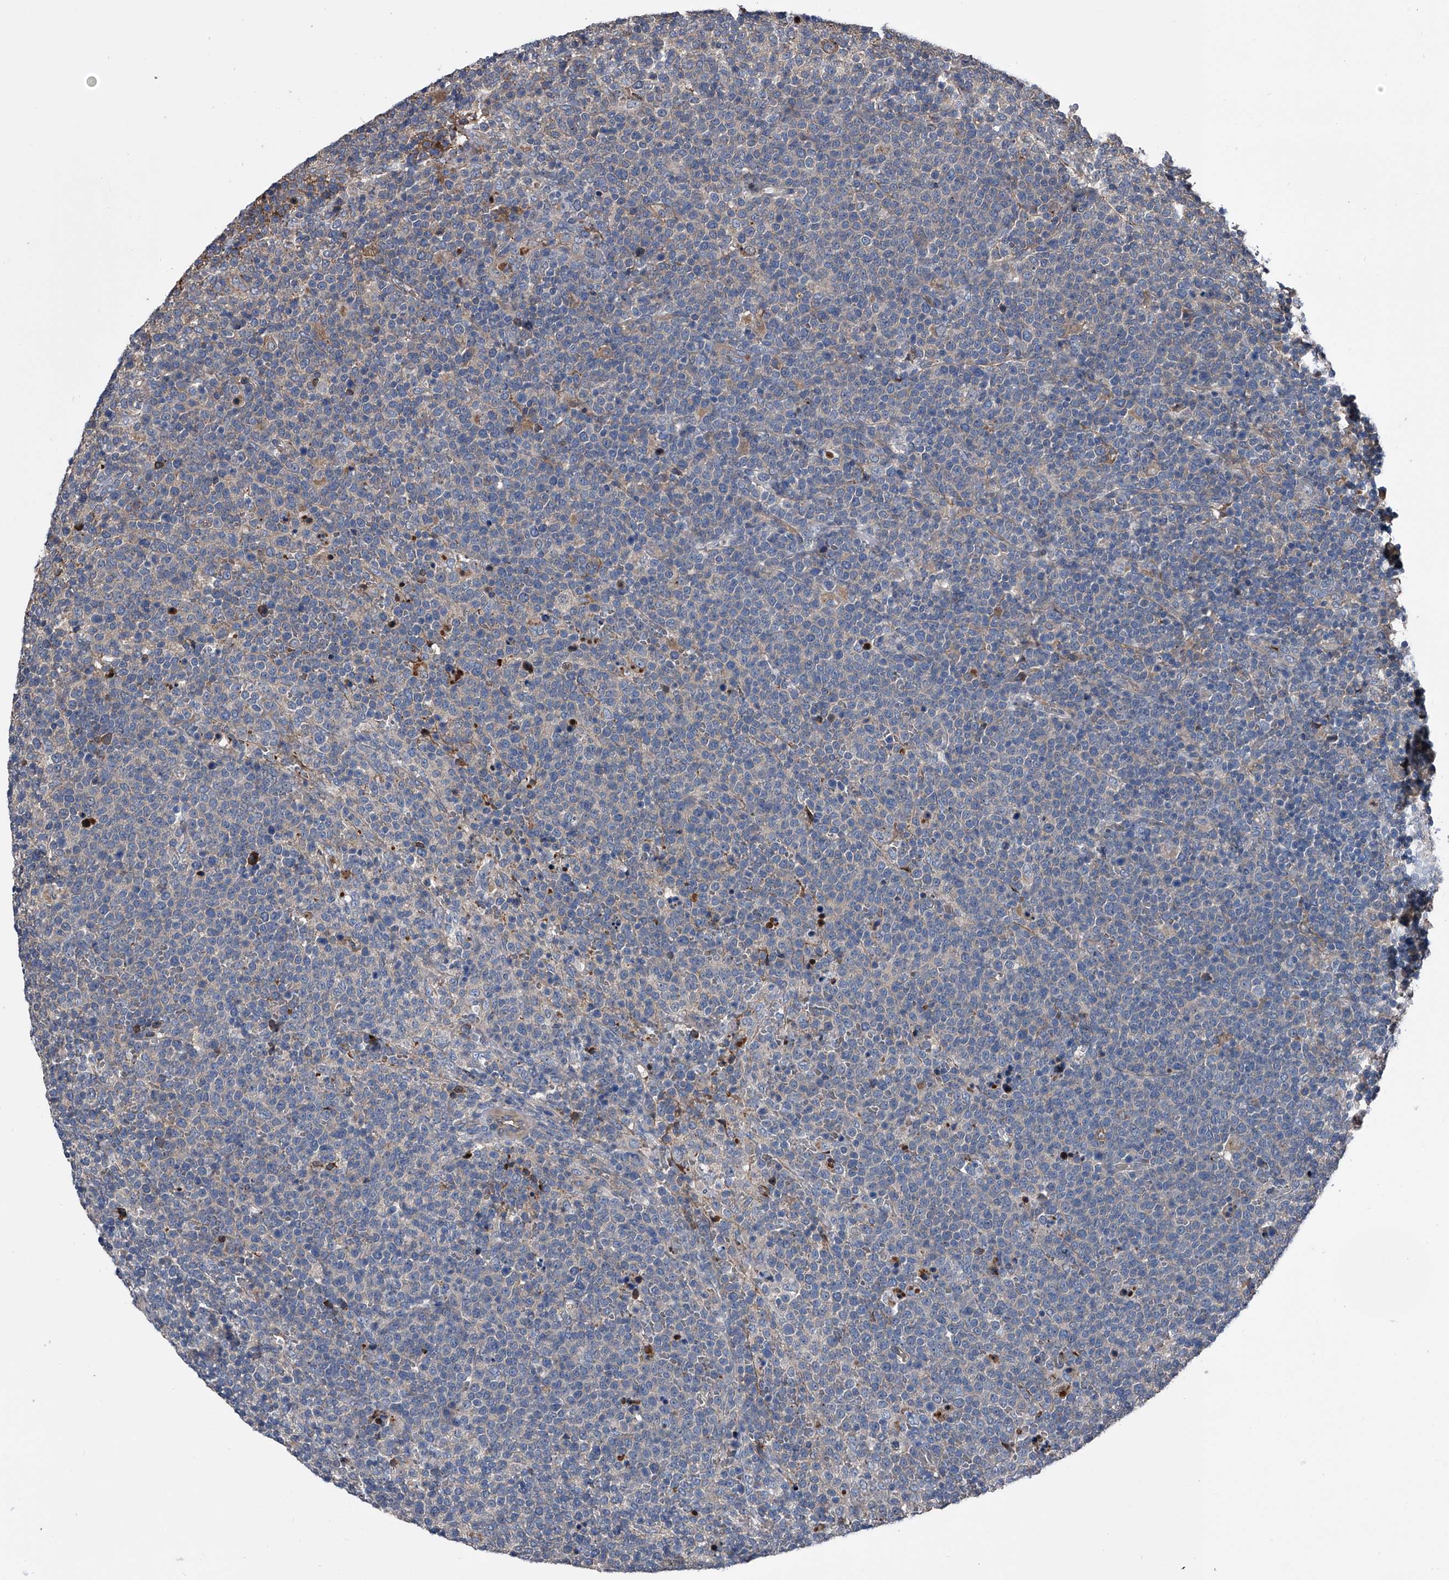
{"staining": {"intensity": "negative", "quantity": "none", "location": "none"}, "tissue": "lymphoma", "cell_type": "Tumor cells", "image_type": "cancer", "snomed": [{"axis": "morphology", "description": "Malignant lymphoma, non-Hodgkin's type, High grade"}, {"axis": "topography", "description": "Lymph node"}], "caption": "Human malignant lymphoma, non-Hodgkin's type (high-grade) stained for a protein using immunohistochemistry (IHC) displays no staining in tumor cells.", "gene": "KIF13A", "patient": {"sex": "male", "age": 61}}